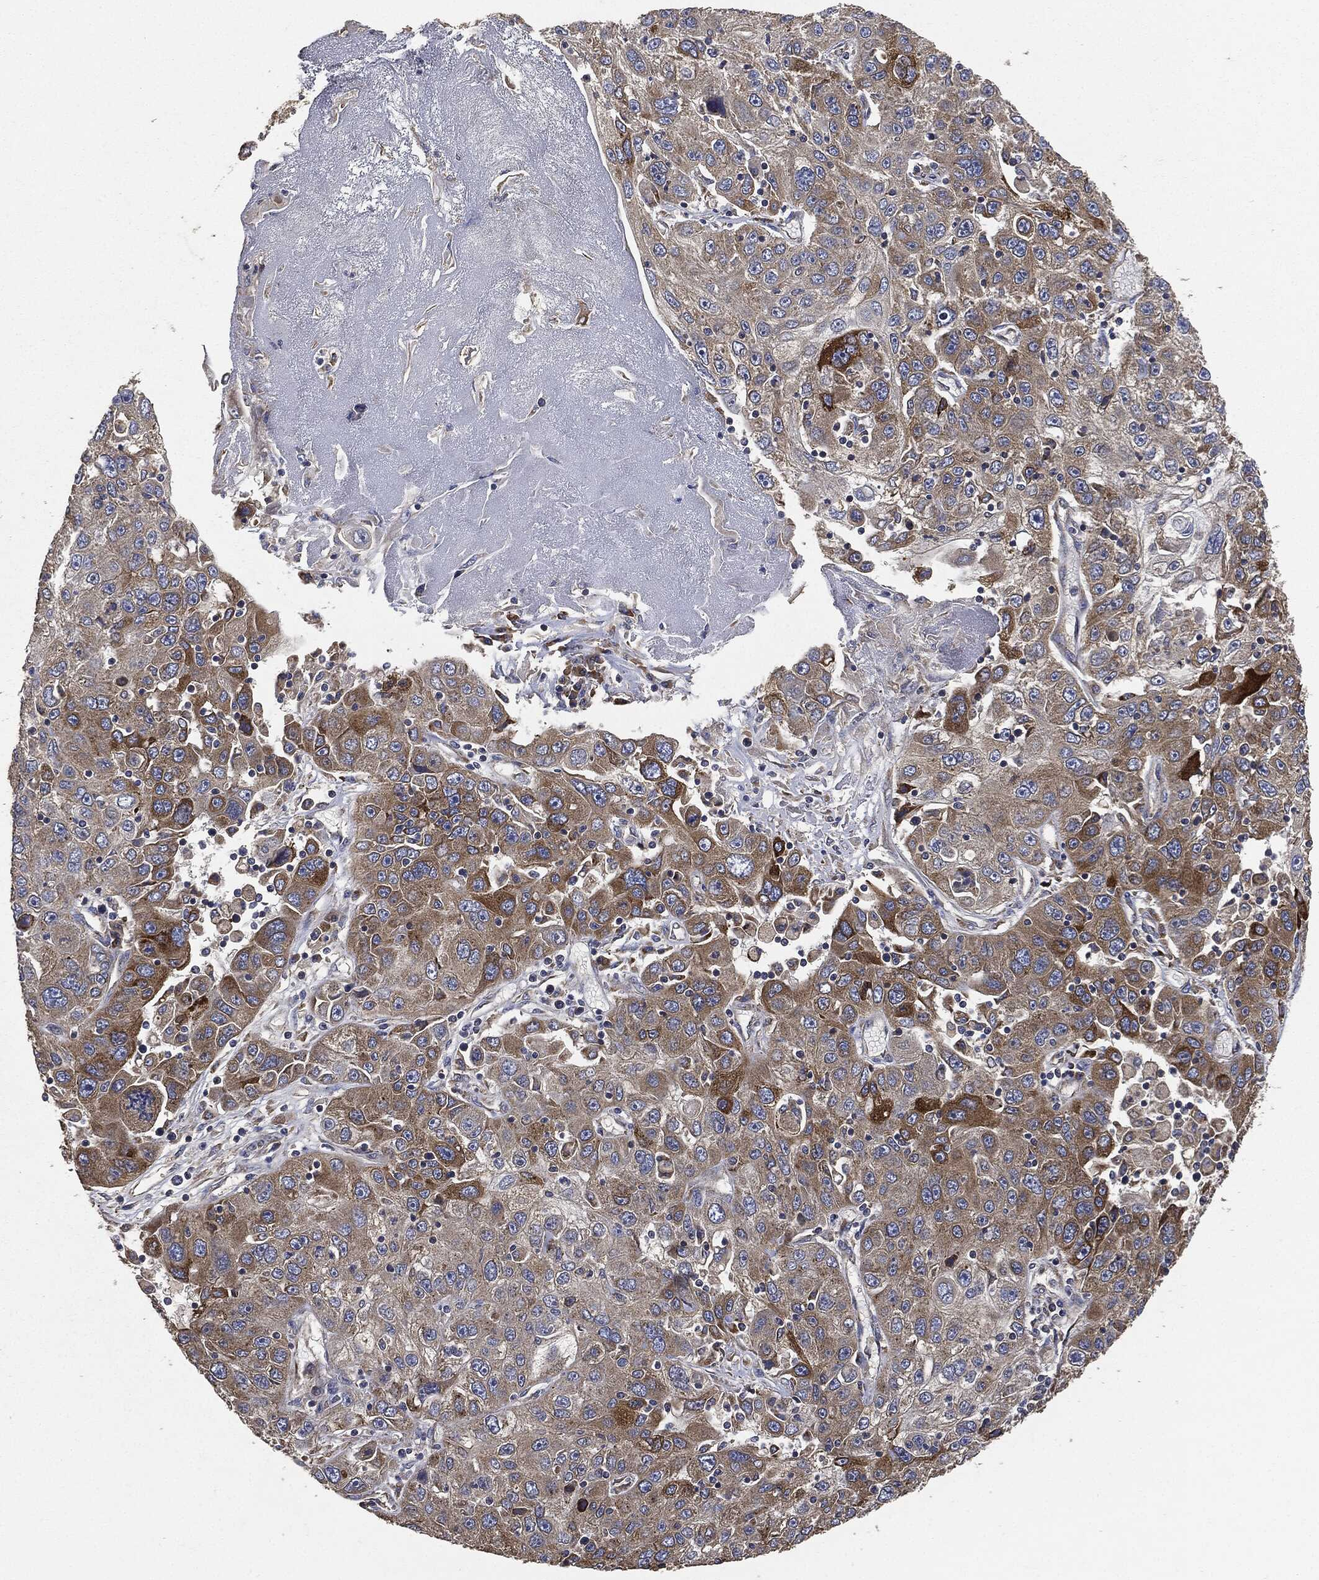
{"staining": {"intensity": "strong", "quantity": "<25%", "location": "cytoplasmic/membranous"}, "tissue": "stomach cancer", "cell_type": "Tumor cells", "image_type": "cancer", "snomed": [{"axis": "morphology", "description": "Adenocarcinoma, NOS"}, {"axis": "topography", "description": "Stomach"}], "caption": "Protein expression analysis of human stomach adenocarcinoma reveals strong cytoplasmic/membranous positivity in about <25% of tumor cells.", "gene": "STK3", "patient": {"sex": "male", "age": 56}}